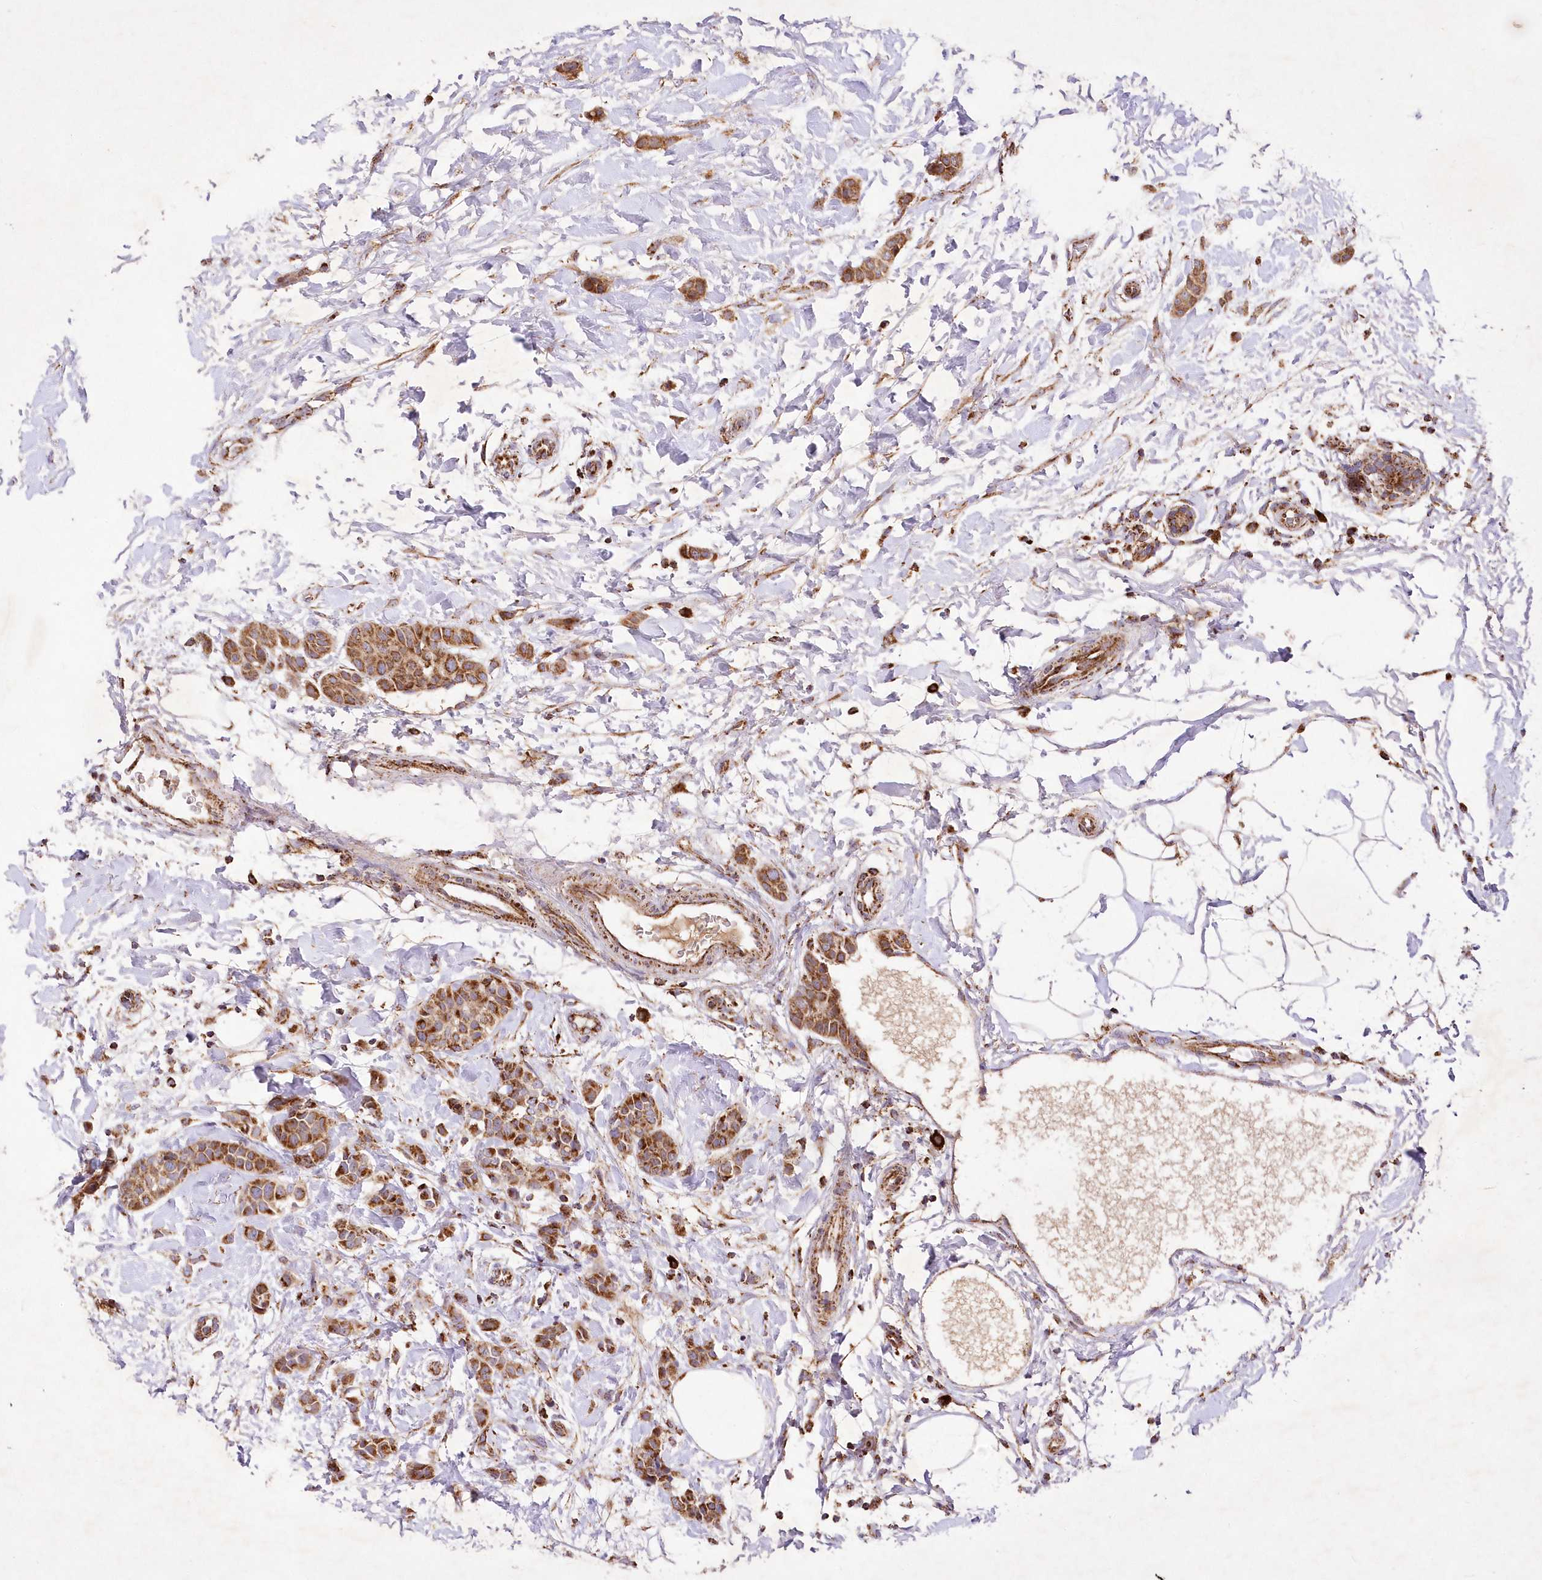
{"staining": {"intensity": "moderate", "quantity": ">75%", "location": "cytoplasmic/membranous"}, "tissue": "breast cancer", "cell_type": "Tumor cells", "image_type": "cancer", "snomed": [{"axis": "morphology", "description": "Lobular carcinoma, in situ"}, {"axis": "morphology", "description": "Lobular carcinoma"}, {"axis": "topography", "description": "Breast"}], "caption": "Immunohistochemical staining of breast cancer demonstrates medium levels of moderate cytoplasmic/membranous protein positivity in approximately >75% of tumor cells.", "gene": "ASNSD1", "patient": {"sex": "female", "age": 41}}